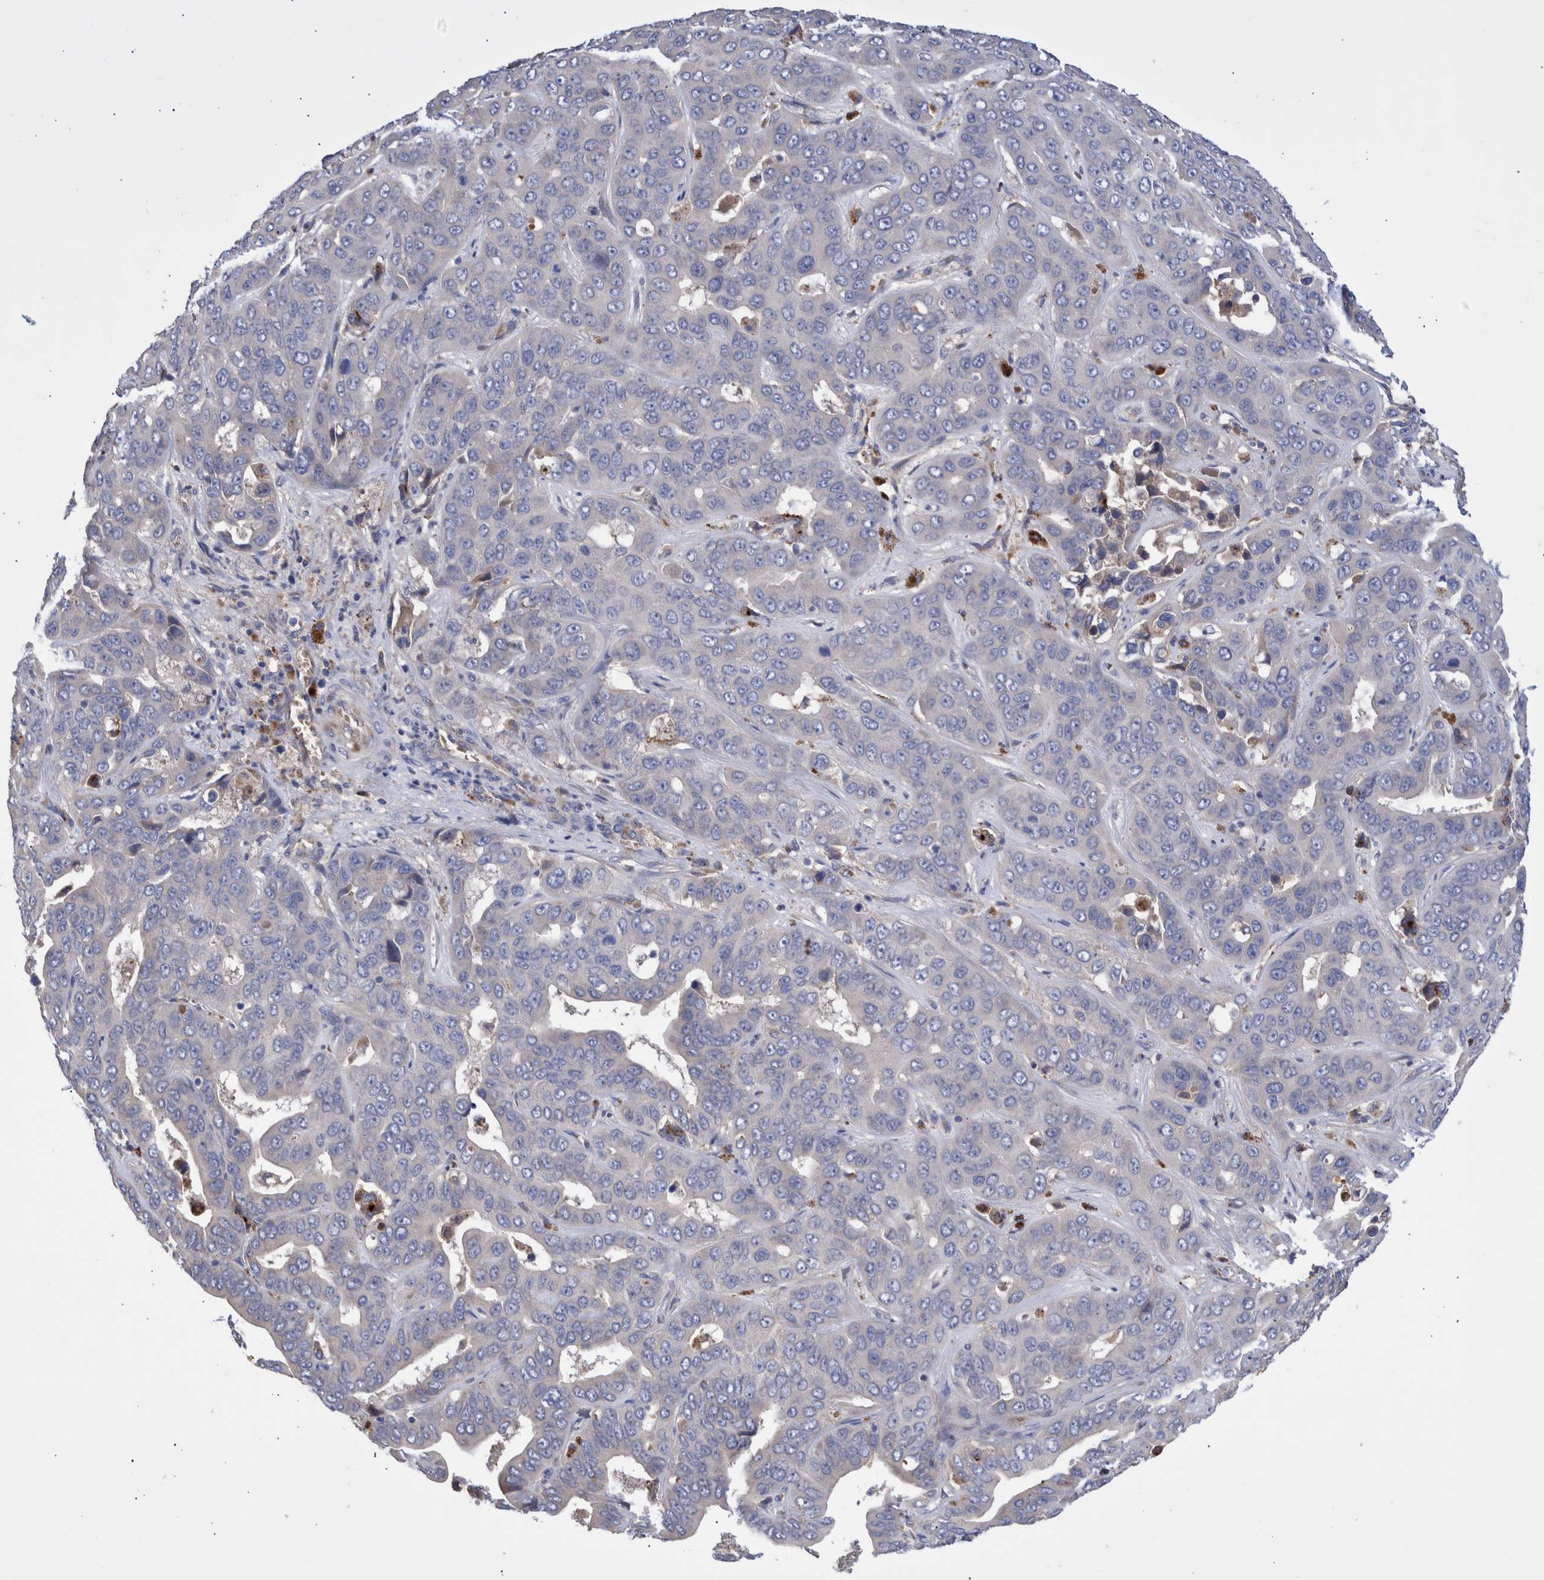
{"staining": {"intensity": "negative", "quantity": "none", "location": "none"}, "tissue": "liver cancer", "cell_type": "Tumor cells", "image_type": "cancer", "snomed": [{"axis": "morphology", "description": "Cholangiocarcinoma"}, {"axis": "topography", "description": "Liver"}], "caption": "This is an immunohistochemistry (IHC) photomicrograph of liver cholangiocarcinoma. There is no expression in tumor cells.", "gene": "DLL4", "patient": {"sex": "female", "age": 52}}